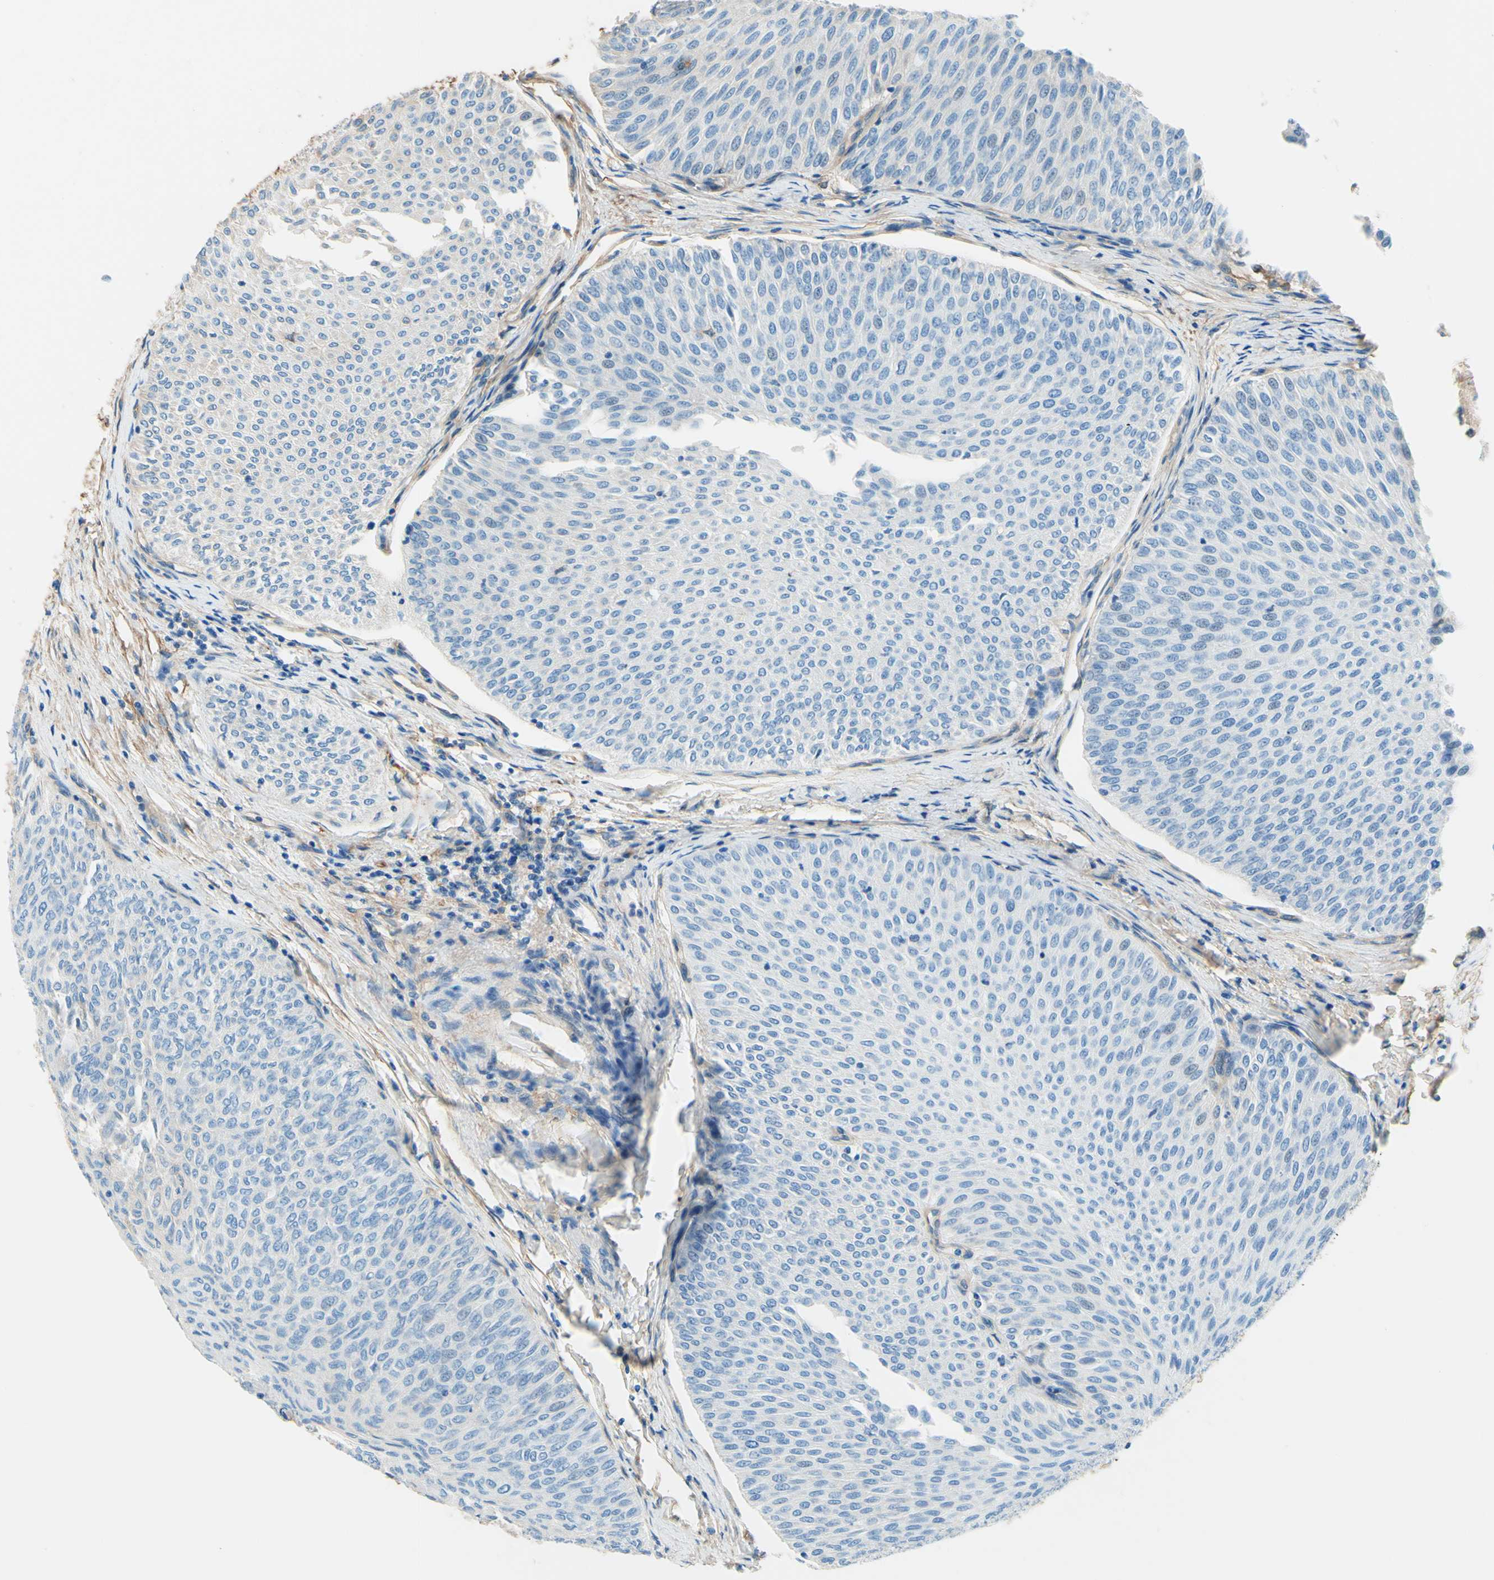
{"staining": {"intensity": "weak", "quantity": "<25%", "location": "cytoplasmic/membranous"}, "tissue": "urothelial cancer", "cell_type": "Tumor cells", "image_type": "cancer", "snomed": [{"axis": "morphology", "description": "Urothelial carcinoma, Low grade"}, {"axis": "topography", "description": "Urinary bladder"}], "caption": "Human urothelial cancer stained for a protein using IHC demonstrates no expression in tumor cells.", "gene": "DPYSL3", "patient": {"sex": "male", "age": 78}}